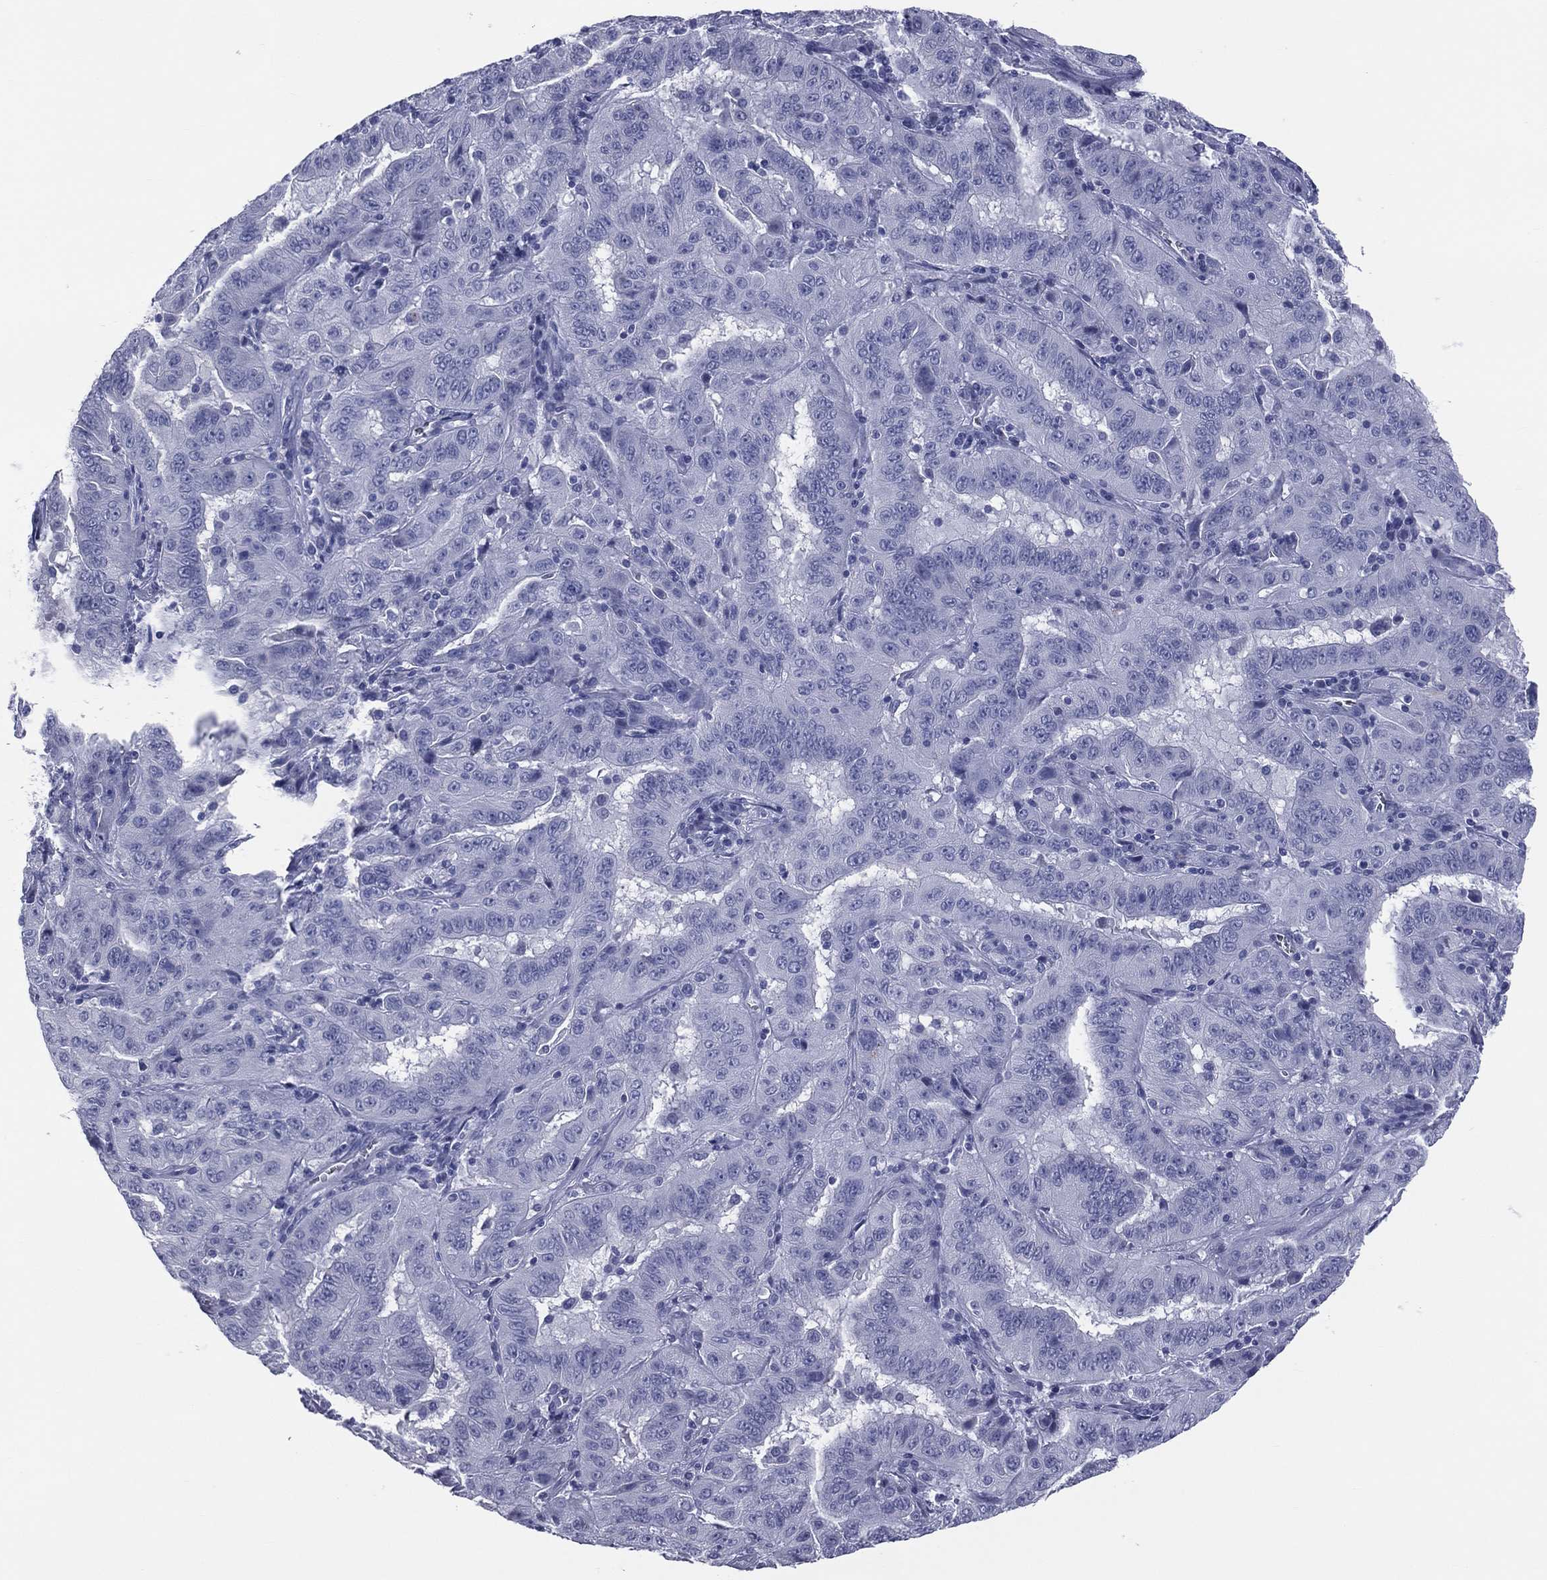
{"staining": {"intensity": "negative", "quantity": "none", "location": "none"}, "tissue": "pancreatic cancer", "cell_type": "Tumor cells", "image_type": "cancer", "snomed": [{"axis": "morphology", "description": "Adenocarcinoma, NOS"}, {"axis": "topography", "description": "Pancreas"}], "caption": "Image shows no protein staining in tumor cells of pancreatic cancer (adenocarcinoma) tissue.", "gene": "MLN", "patient": {"sex": "male", "age": 63}}